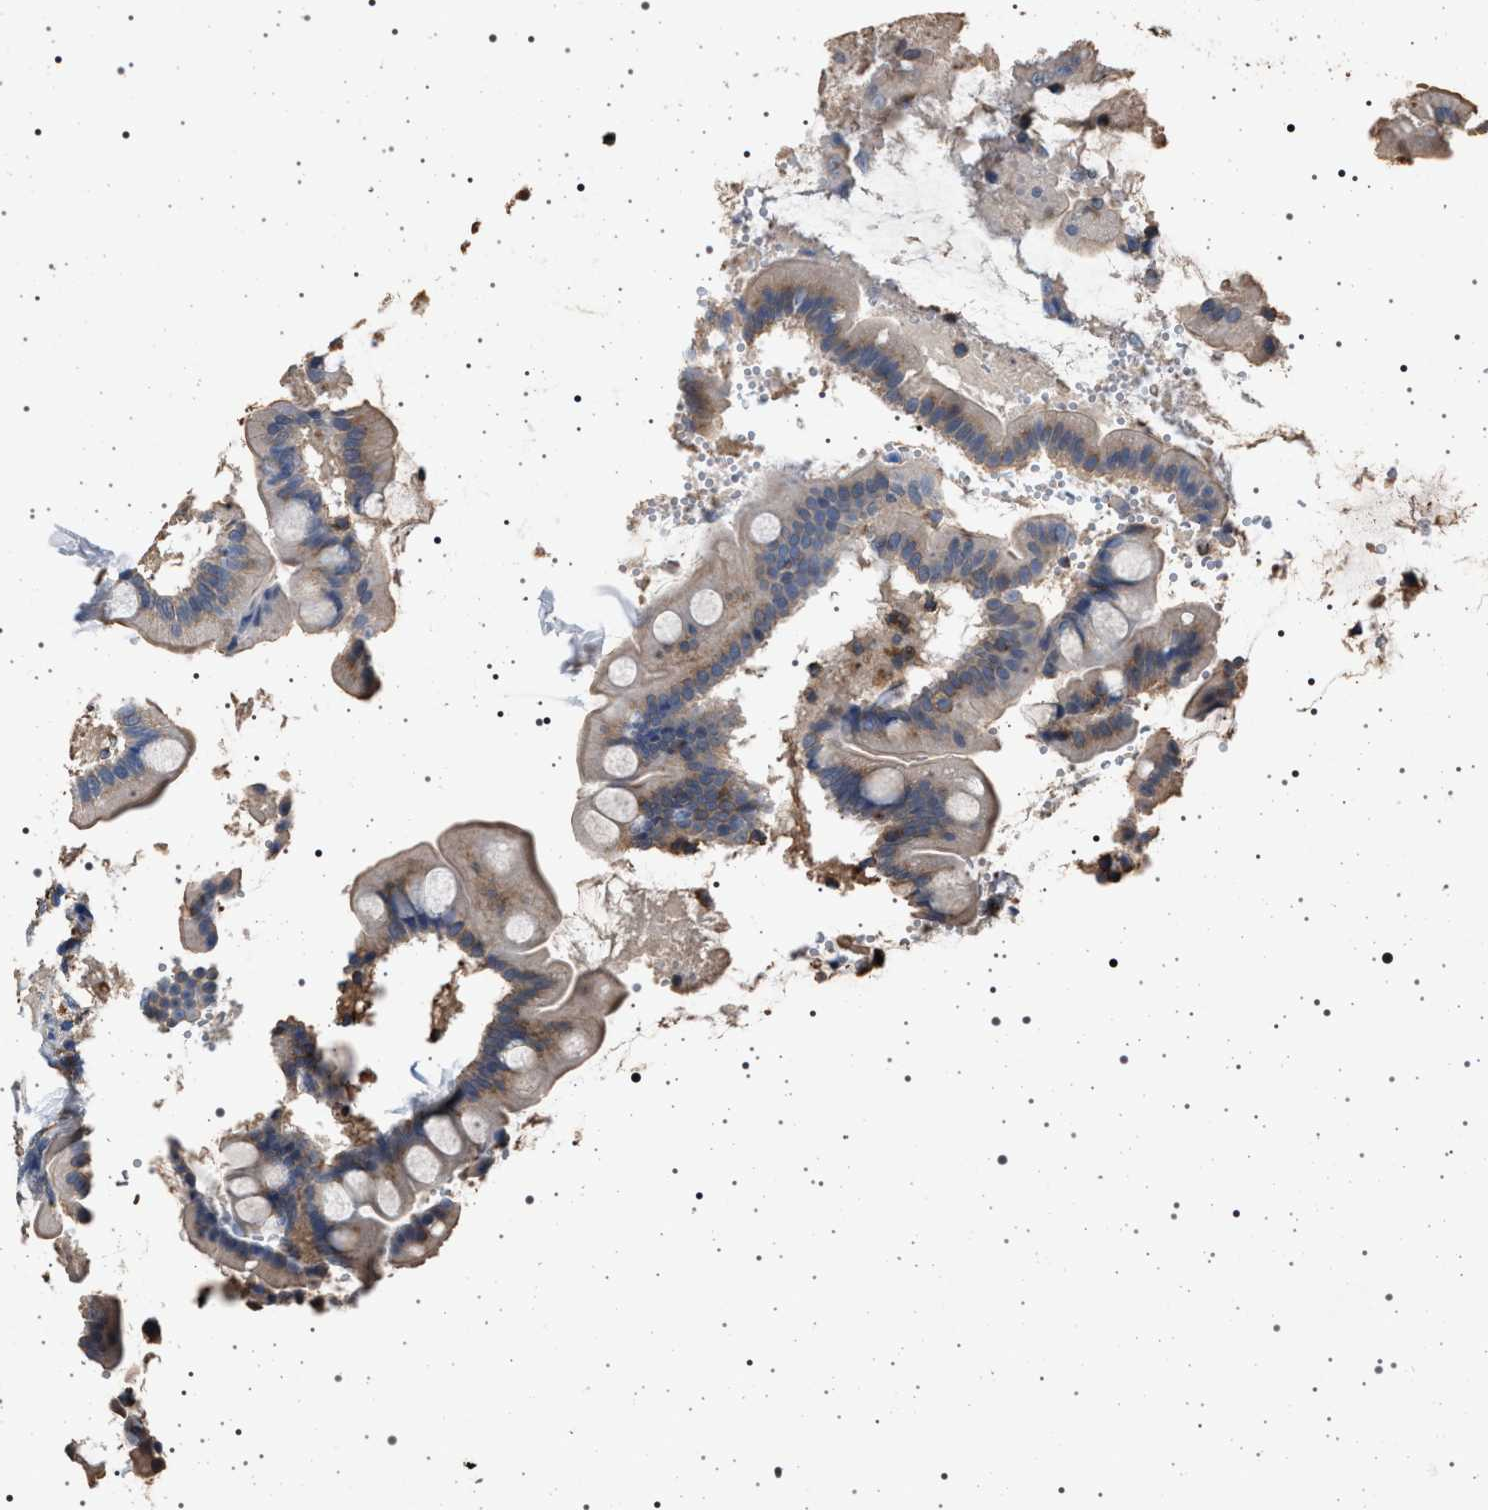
{"staining": {"intensity": "weak", "quantity": "<25%", "location": "cytoplasmic/membranous"}, "tissue": "small intestine", "cell_type": "Glandular cells", "image_type": "normal", "snomed": [{"axis": "morphology", "description": "Normal tissue, NOS"}, {"axis": "topography", "description": "Small intestine"}], "caption": "High power microscopy micrograph of an immunohistochemistry micrograph of unremarkable small intestine, revealing no significant expression in glandular cells. (Stains: DAB immunohistochemistry (IHC) with hematoxylin counter stain, Microscopy: brightfield microscopy at high magnification).", "gene": "SMAP2", "patient": {"sex": "female", "age": 56}}